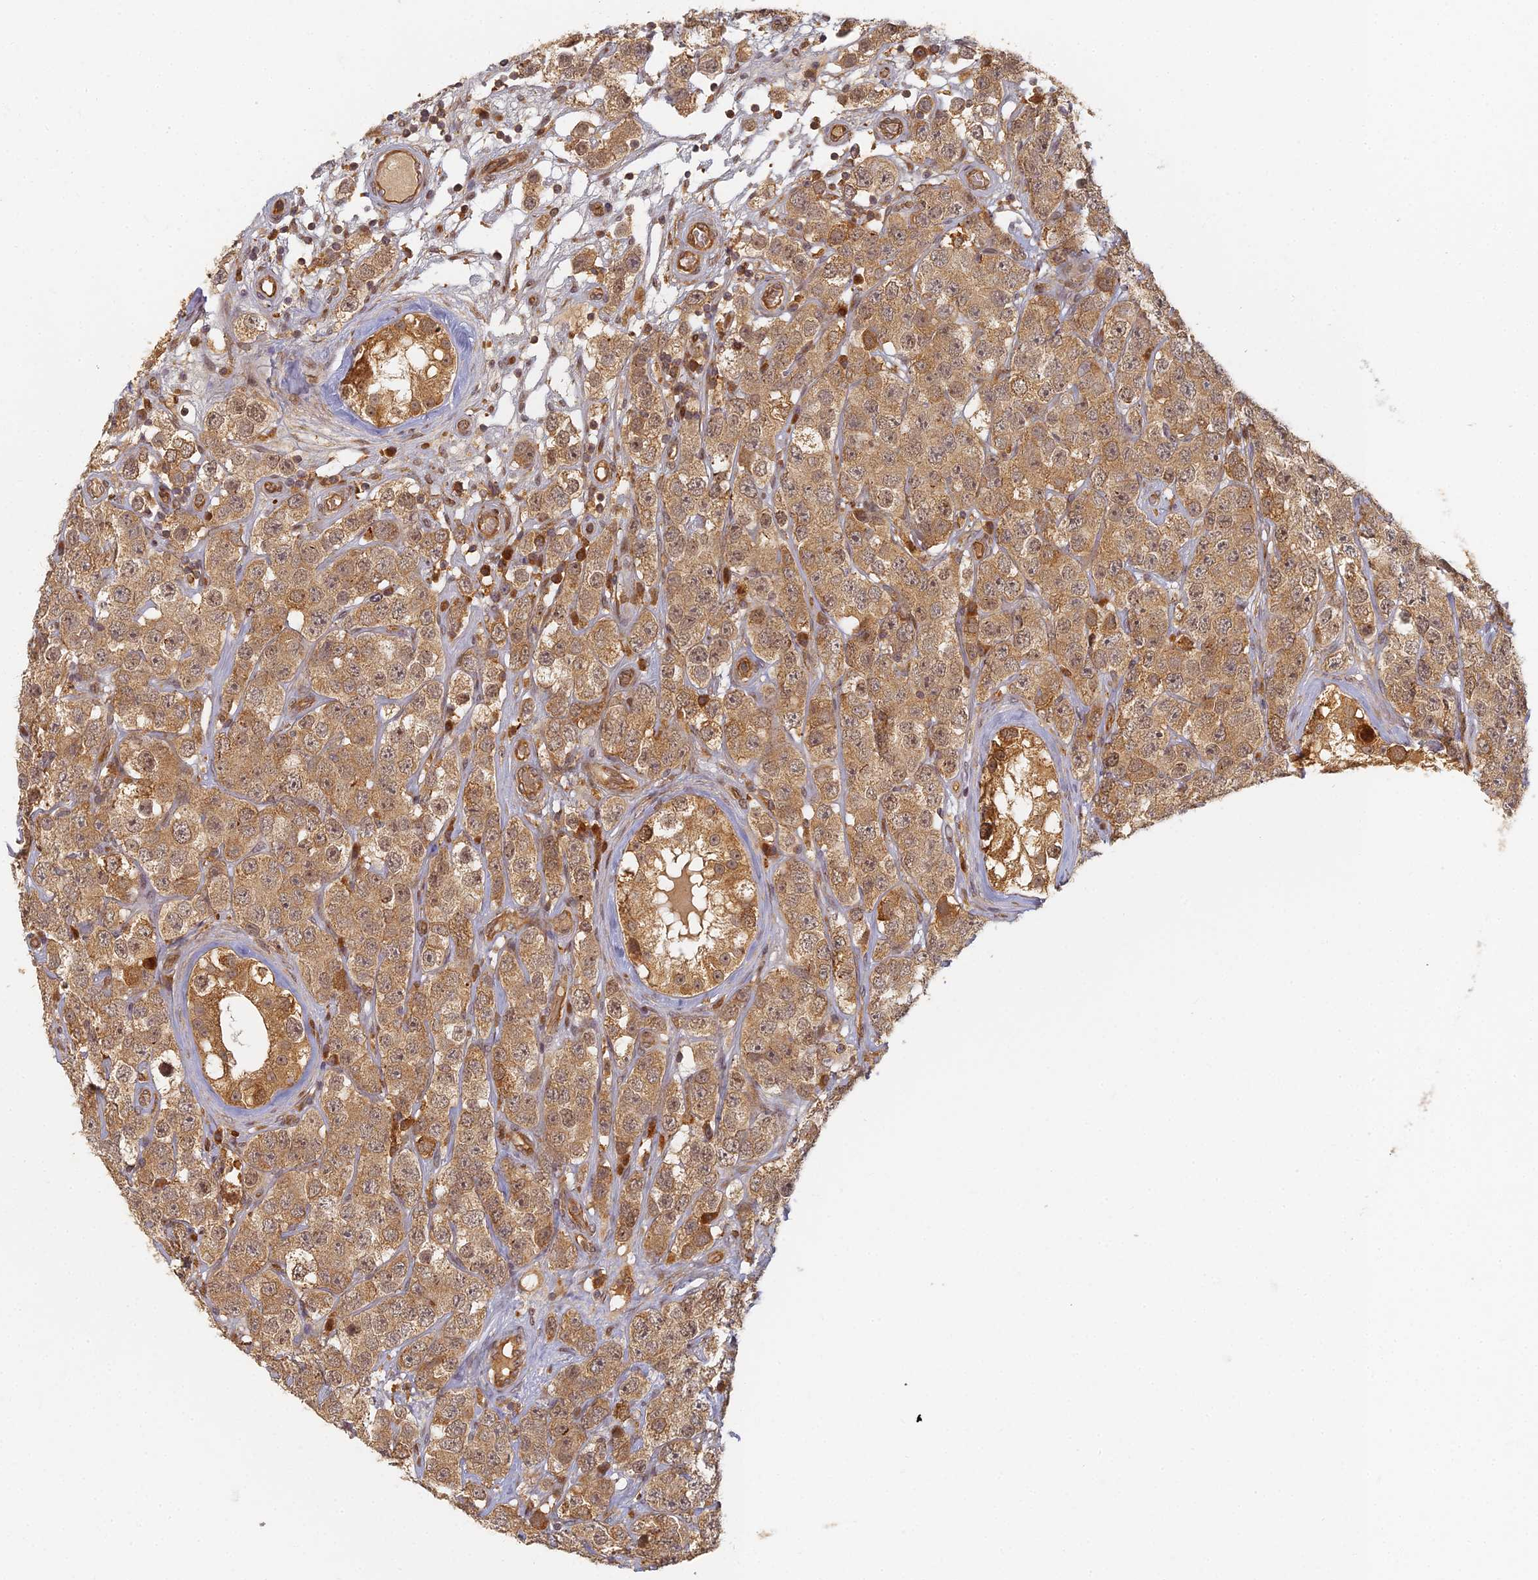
{"staining": {"intensity": "moderate", "quantity": ">75%", "location": "cytoplasmic/membranous,nuclear"}, "tissue": "testis cancer", "cell_type": "Tumor cells", "image_type": "cancer", "snomed": [{"axis": "morphology", "description": "Seminoma, NOS"}, {"axis": "topography", "description": "Testis"}], "caption": "A micrograph of human testis seminoma stained for a protein demonstrates moderate cytoplasmic/membranous and nuclear brown staining in tumor cells. (DAB (3,3'-diaminobenzidine) = brown stain, brightfield microscopy at high magnification).", "gene": "INO80D", "patient": {"sex": "male", "age": 28}}